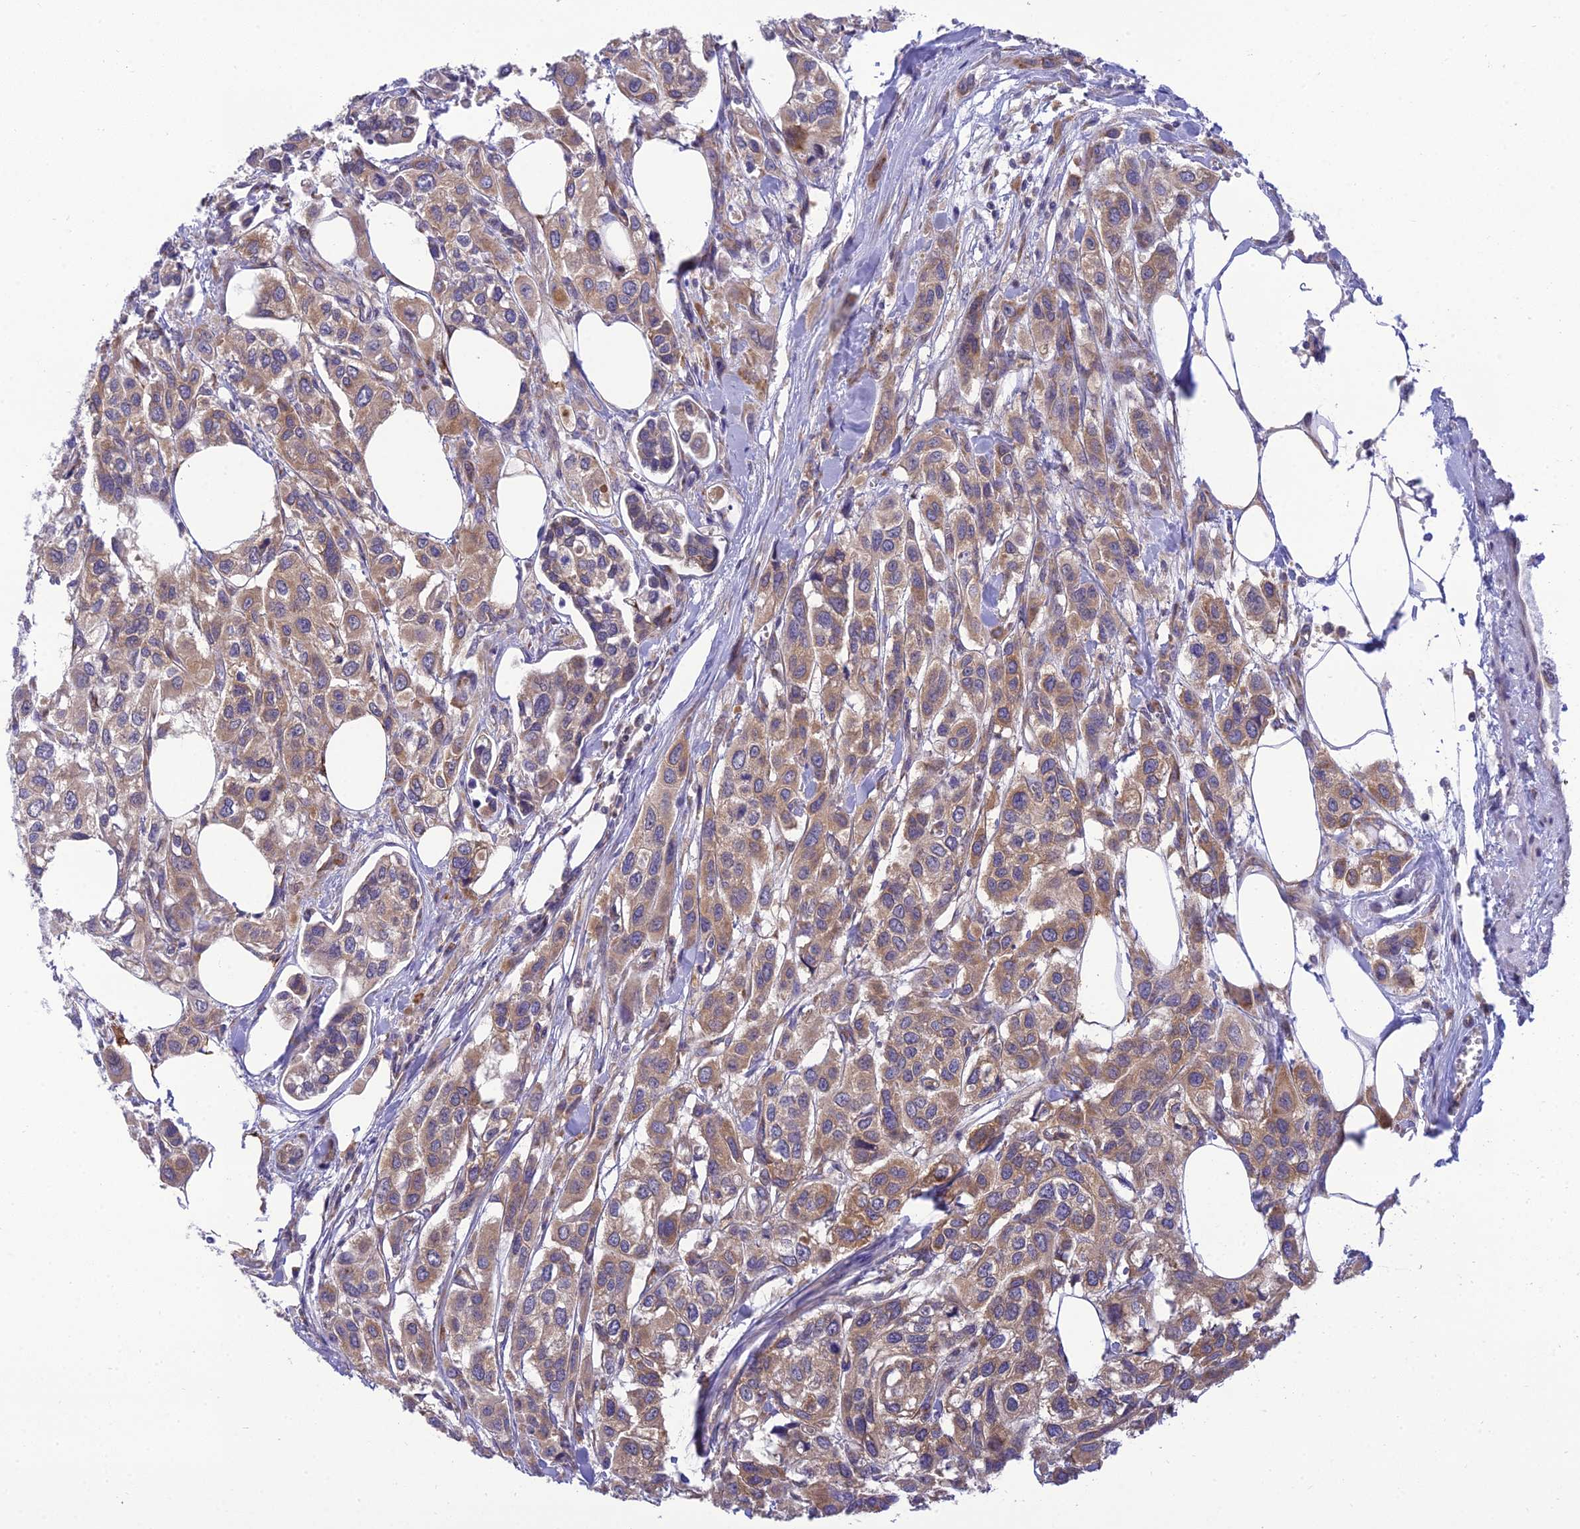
{"staining": {"intensity": "moderate", "quantity": ">75%", "location": "cytoplasmic/membranous"}, "tissue": "urothelial cancer", "cell_type": "Tumor cells", "image_type": "cancer", "snomed": [{"axis": "morphology", "description": "Urothelial carcinoma, High grade"}, {"axis": "topography", "description": "Urinary bladder"}], "caption": "Protein staining of urothelial cancer tissue exhibits moderate cytoplasmic/membranous positivity in about >75% of tumor cells.", "gene": "CLCN7", "patient": {"sex": "male", "age": 67}}